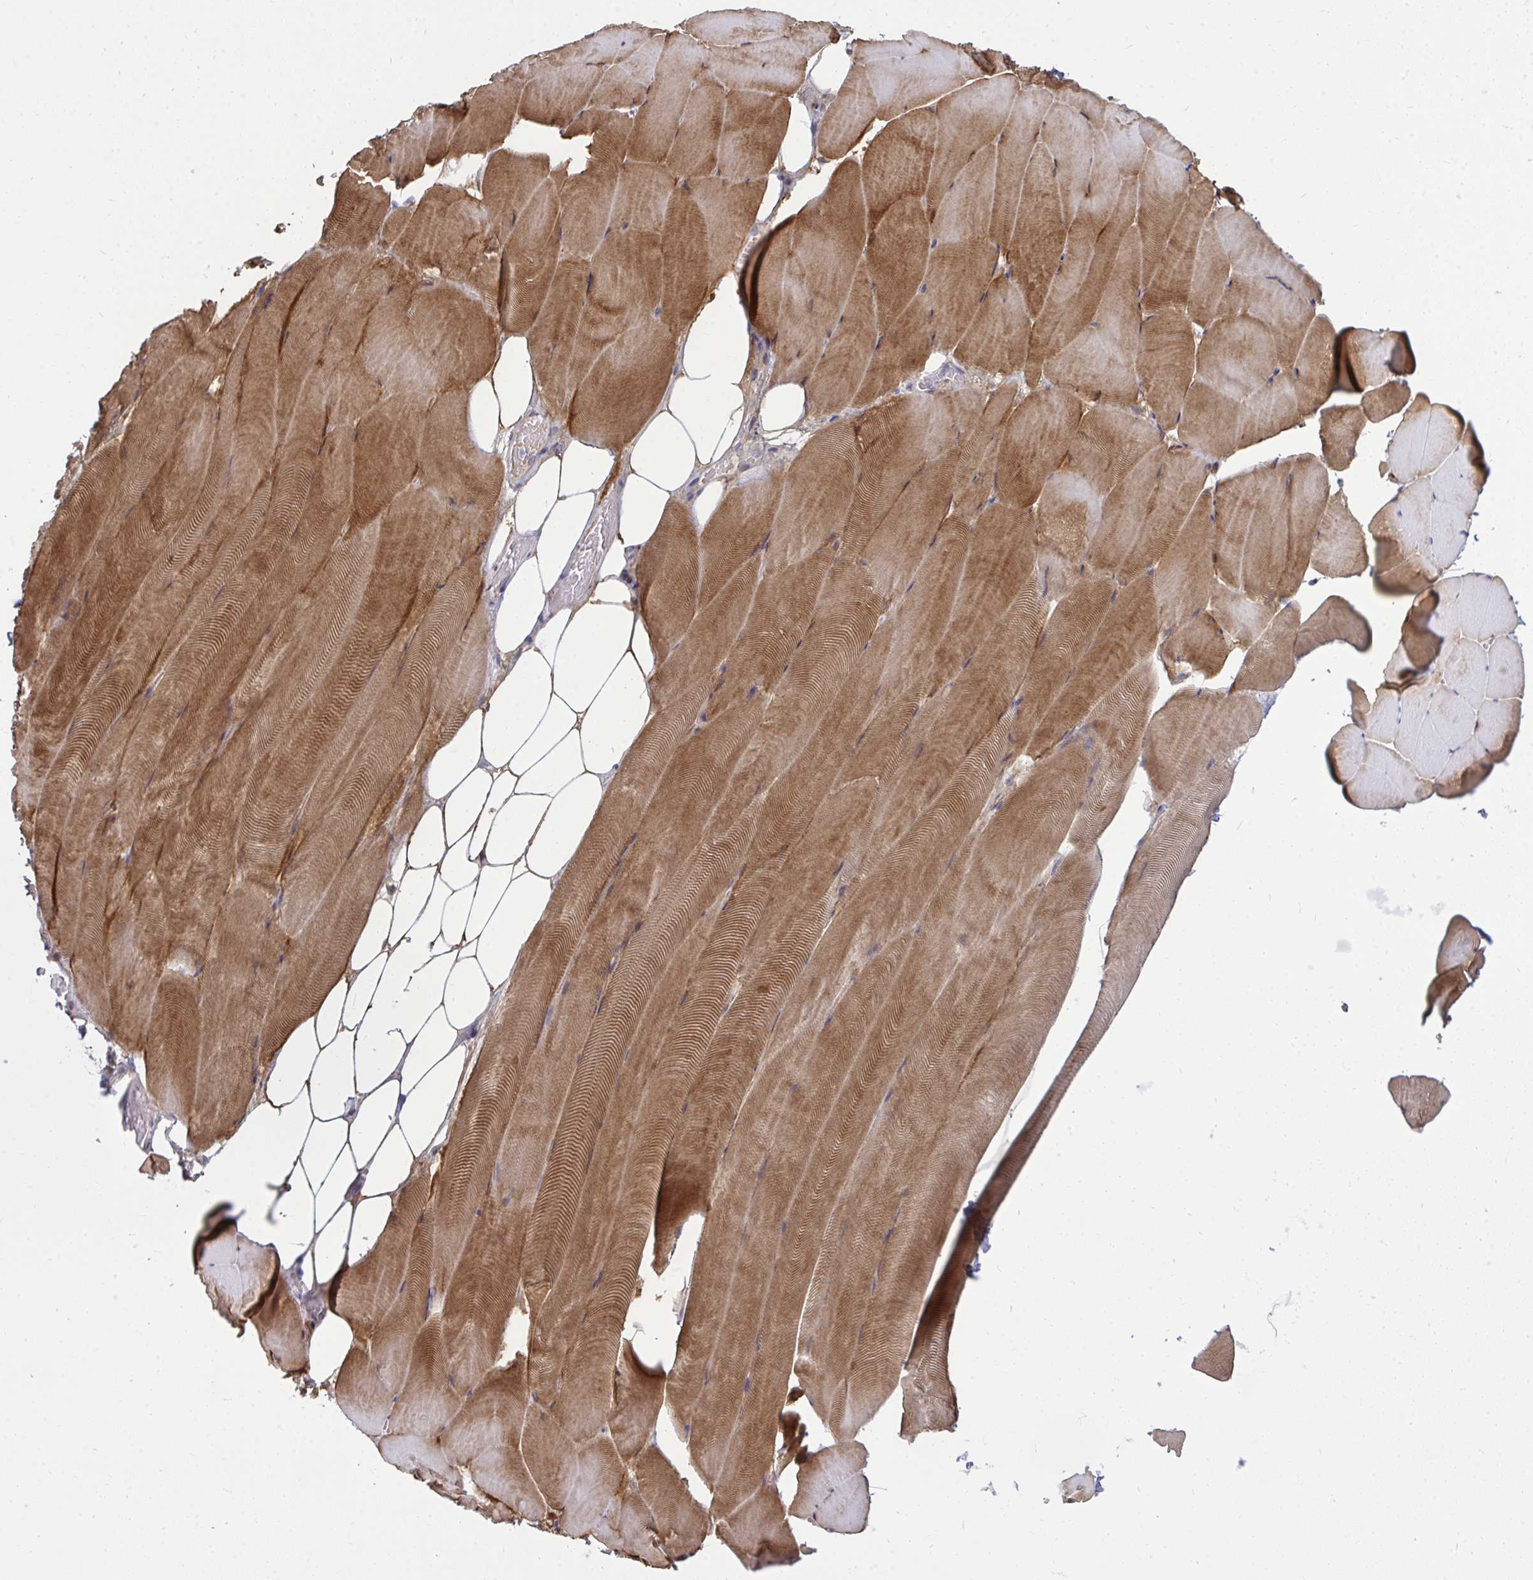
{"staining": {"intensity": "strong", "quantity": ">75%", "location": "cytoplasmic/membranous"}, "tissue": "skeletal muscle", "cell_type": "Myocytes", "image_type": "normal", "snomed": [{"axis": "morphology", "description": "Normal tissue, NOS"}, {"axis": "topography", "description": "Skeletal muscle"}], "caption": "Skeletal muscle stained for a protein exhibits strong cytoplasmic/membranous positivity in myocytes. (DAB IHC, brown staining for protein, blue staining for nuclei).", "gene": "ZSCAN25", "patient": {"sex": "female", "age": 64}}